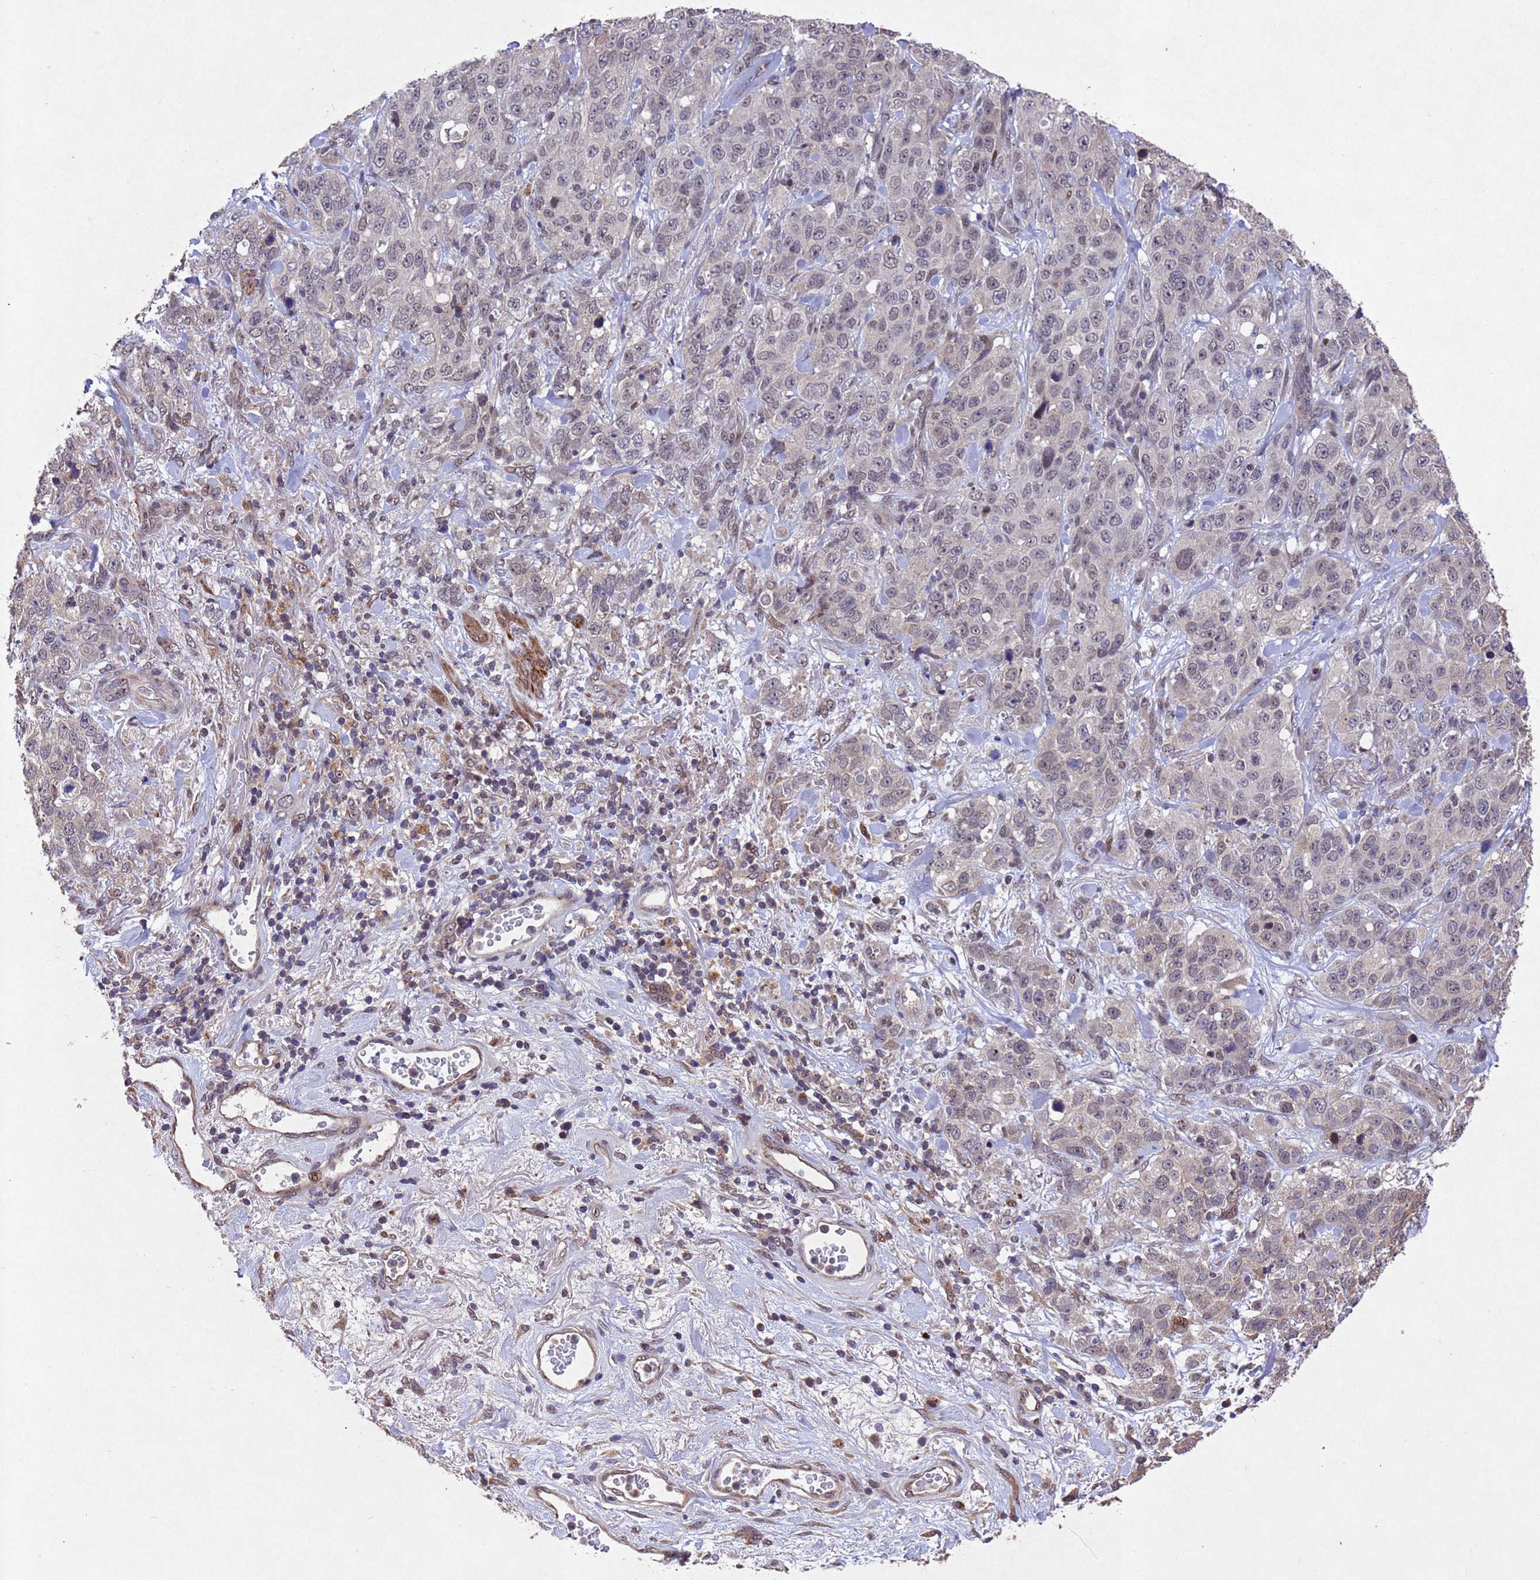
{"staining": {"intensity": "weak", "quantity": "<25%", "location": "nuclear"}, "tissue": "stomach cancer", "cell_type": "Tumor cells", "image_type": "cancer", "snomed": [{"axis": "morphology", "description": "Adenocarcinoma, NOS"}, {"axis": "topography", "description": "Stomach"}], "caption": "Protein analysis of stomach cancer displays no significant staining in tumor cells.", "gene": "TBK1", "patient": {"sex": "male", "age": 48}}